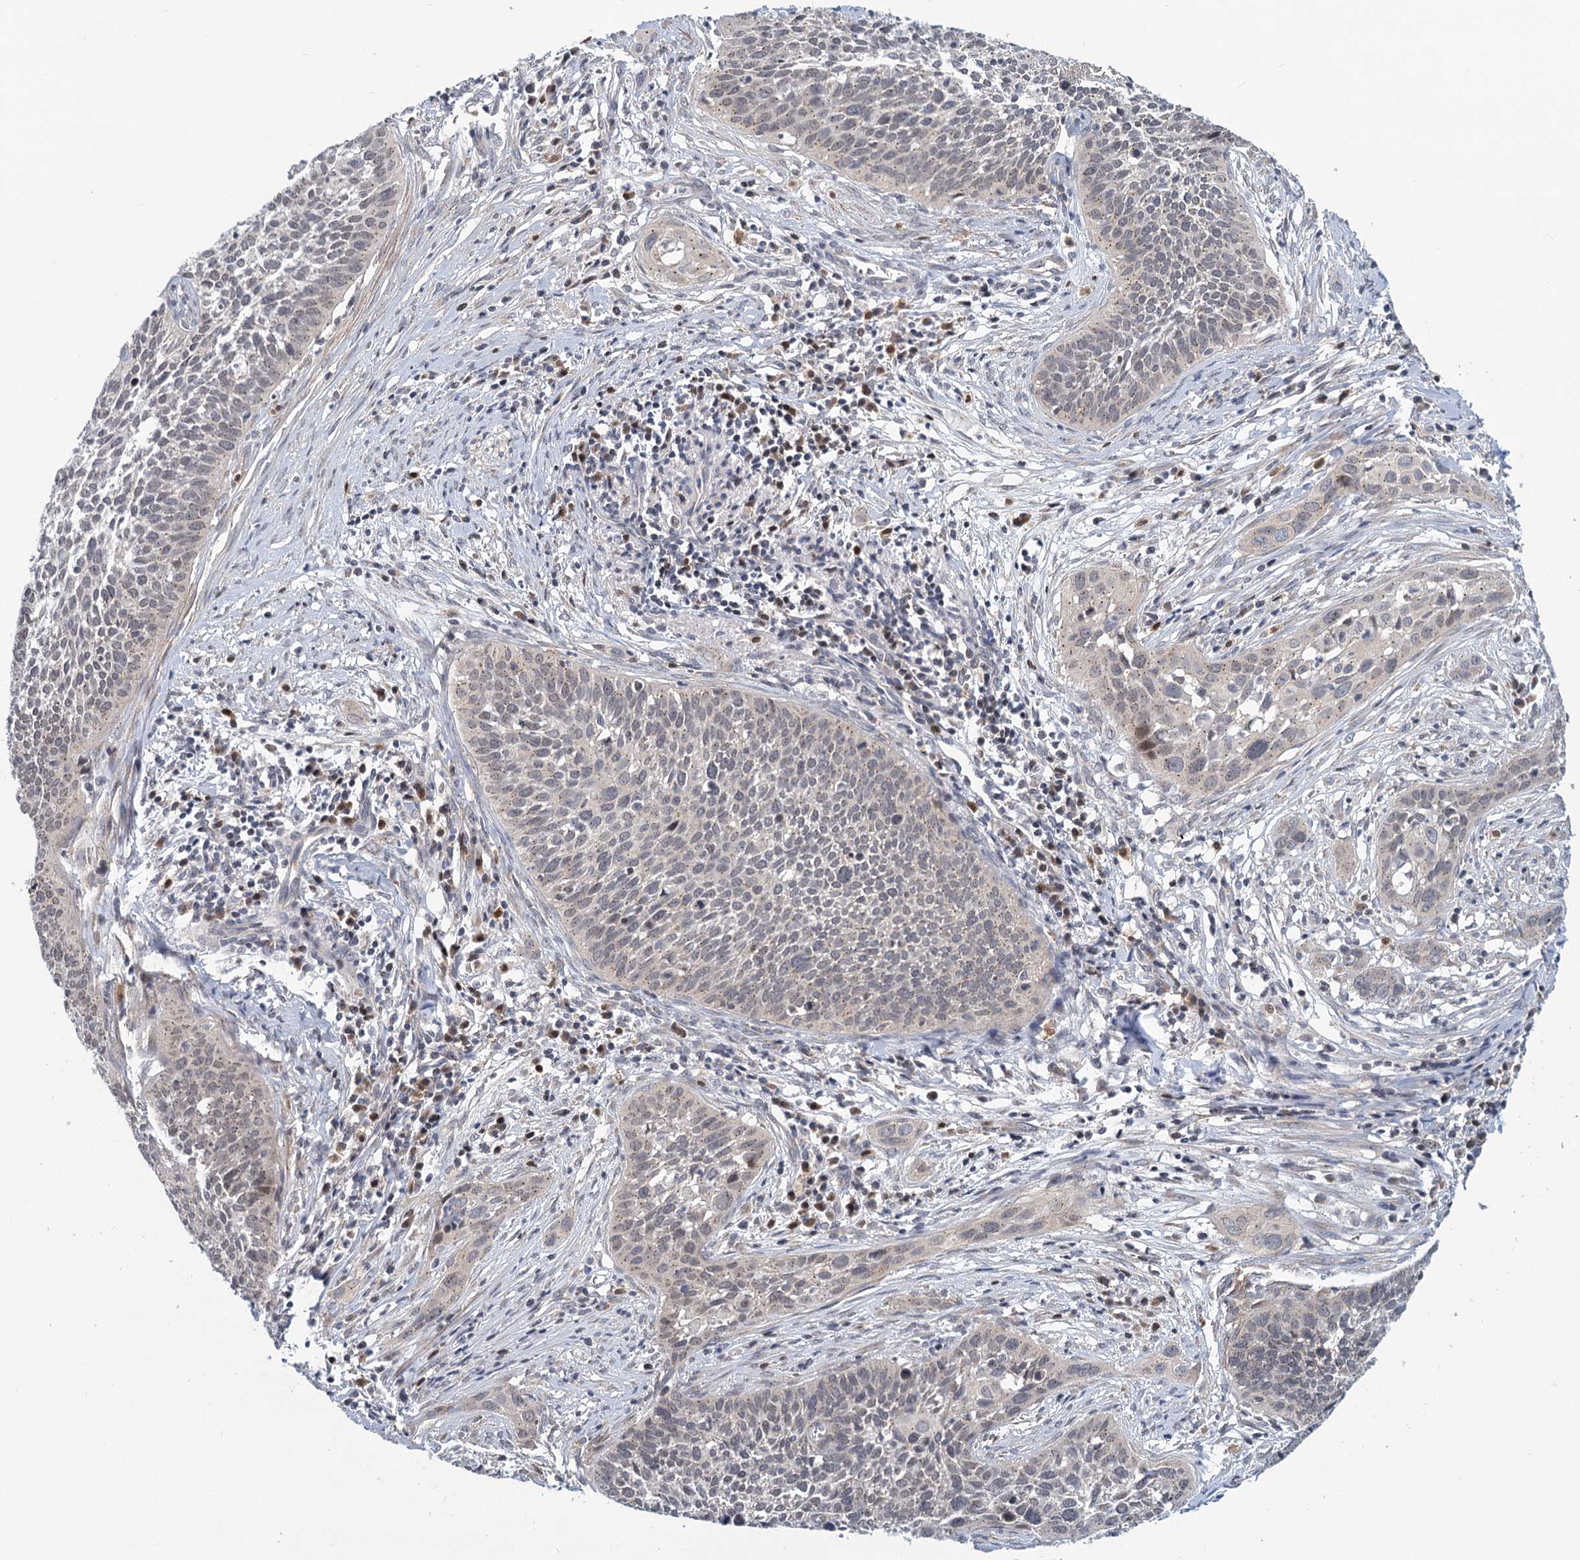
{"staining": {"intensity": "negative", "quantity": "none", "location": "none"}, "tissue": "cervical cancer", "cell_type": "Tumor cells", "image_type": "cancer", "snomed": [{"axis": "morphology", "description": "Squamous cell carcinoma, NOS"}, {"axis": "topography", "description": "Cervix"}], "caption": "There is no significant staining in tumor cells of cervical cancer. (Stains: DAB (3,3'-diaminobenzidine) IHC with hematoxylin counter stain, Microscopy: brightfield microscopy at high magnification).", "gene": "STAP1", "patient": {"sex": "female", "age": 34}}